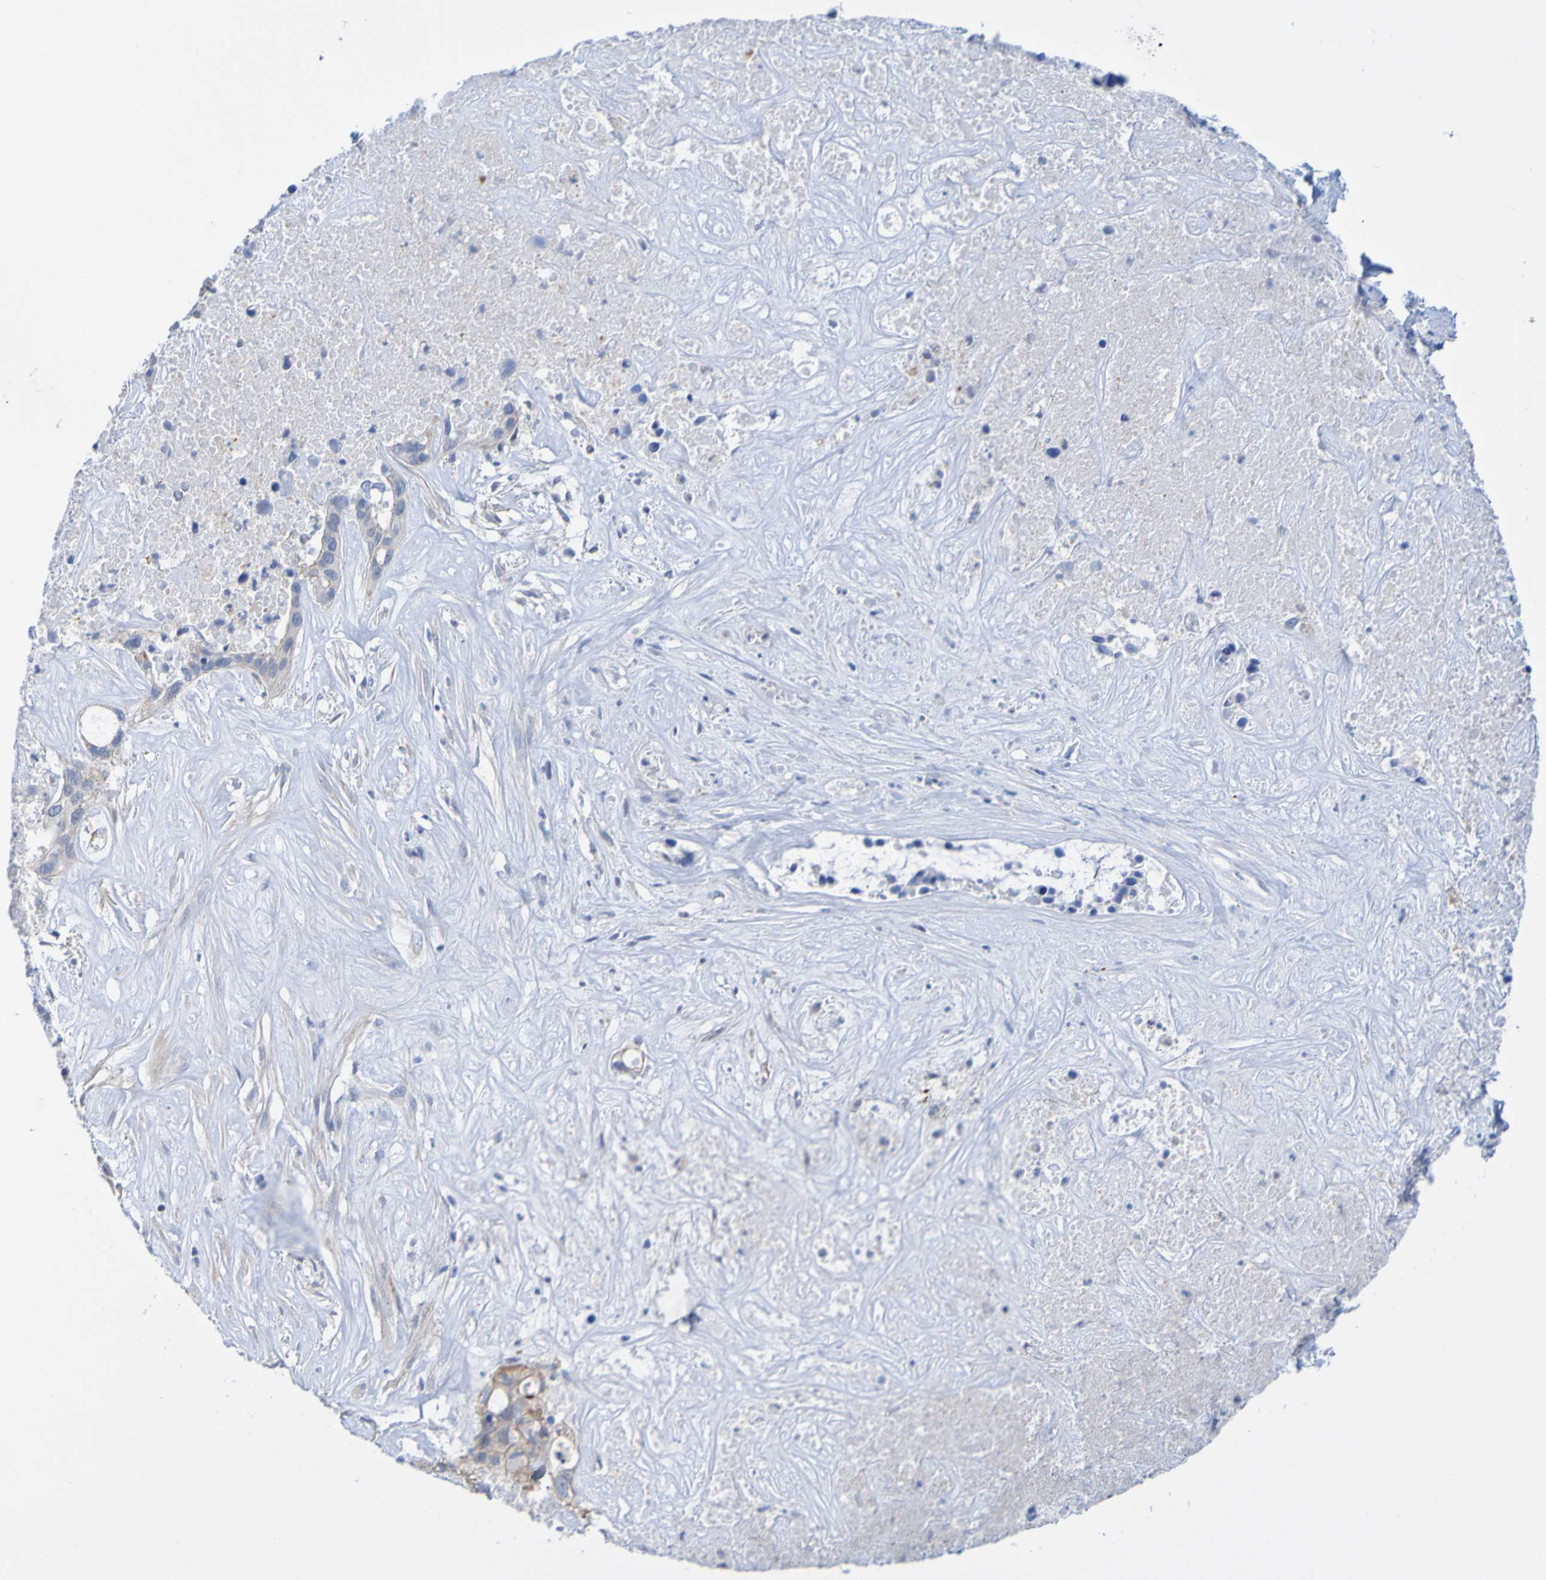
{"staining": {"intensity": "moderate", "quantity": "25%-75%", "location": "cytoplasmic/membranous"}, "tissue": "liver cancer", "cell_type": "Tumor cells", "image_type": "cancer", "snomed": [{"axis": "morphology", "description": "Cholangiocarcinoma"}, {"axis": "topography", "description": "Liver"}], "caption": "This histopathology image displays immunohistochemistry staining of human liver cancer, with medium moderate cytoplasmic/membranous positivity in about 25%-75% of tumor cells.", "gene": "ACMSD", "patient": {"sex": "female", "age": 65}}